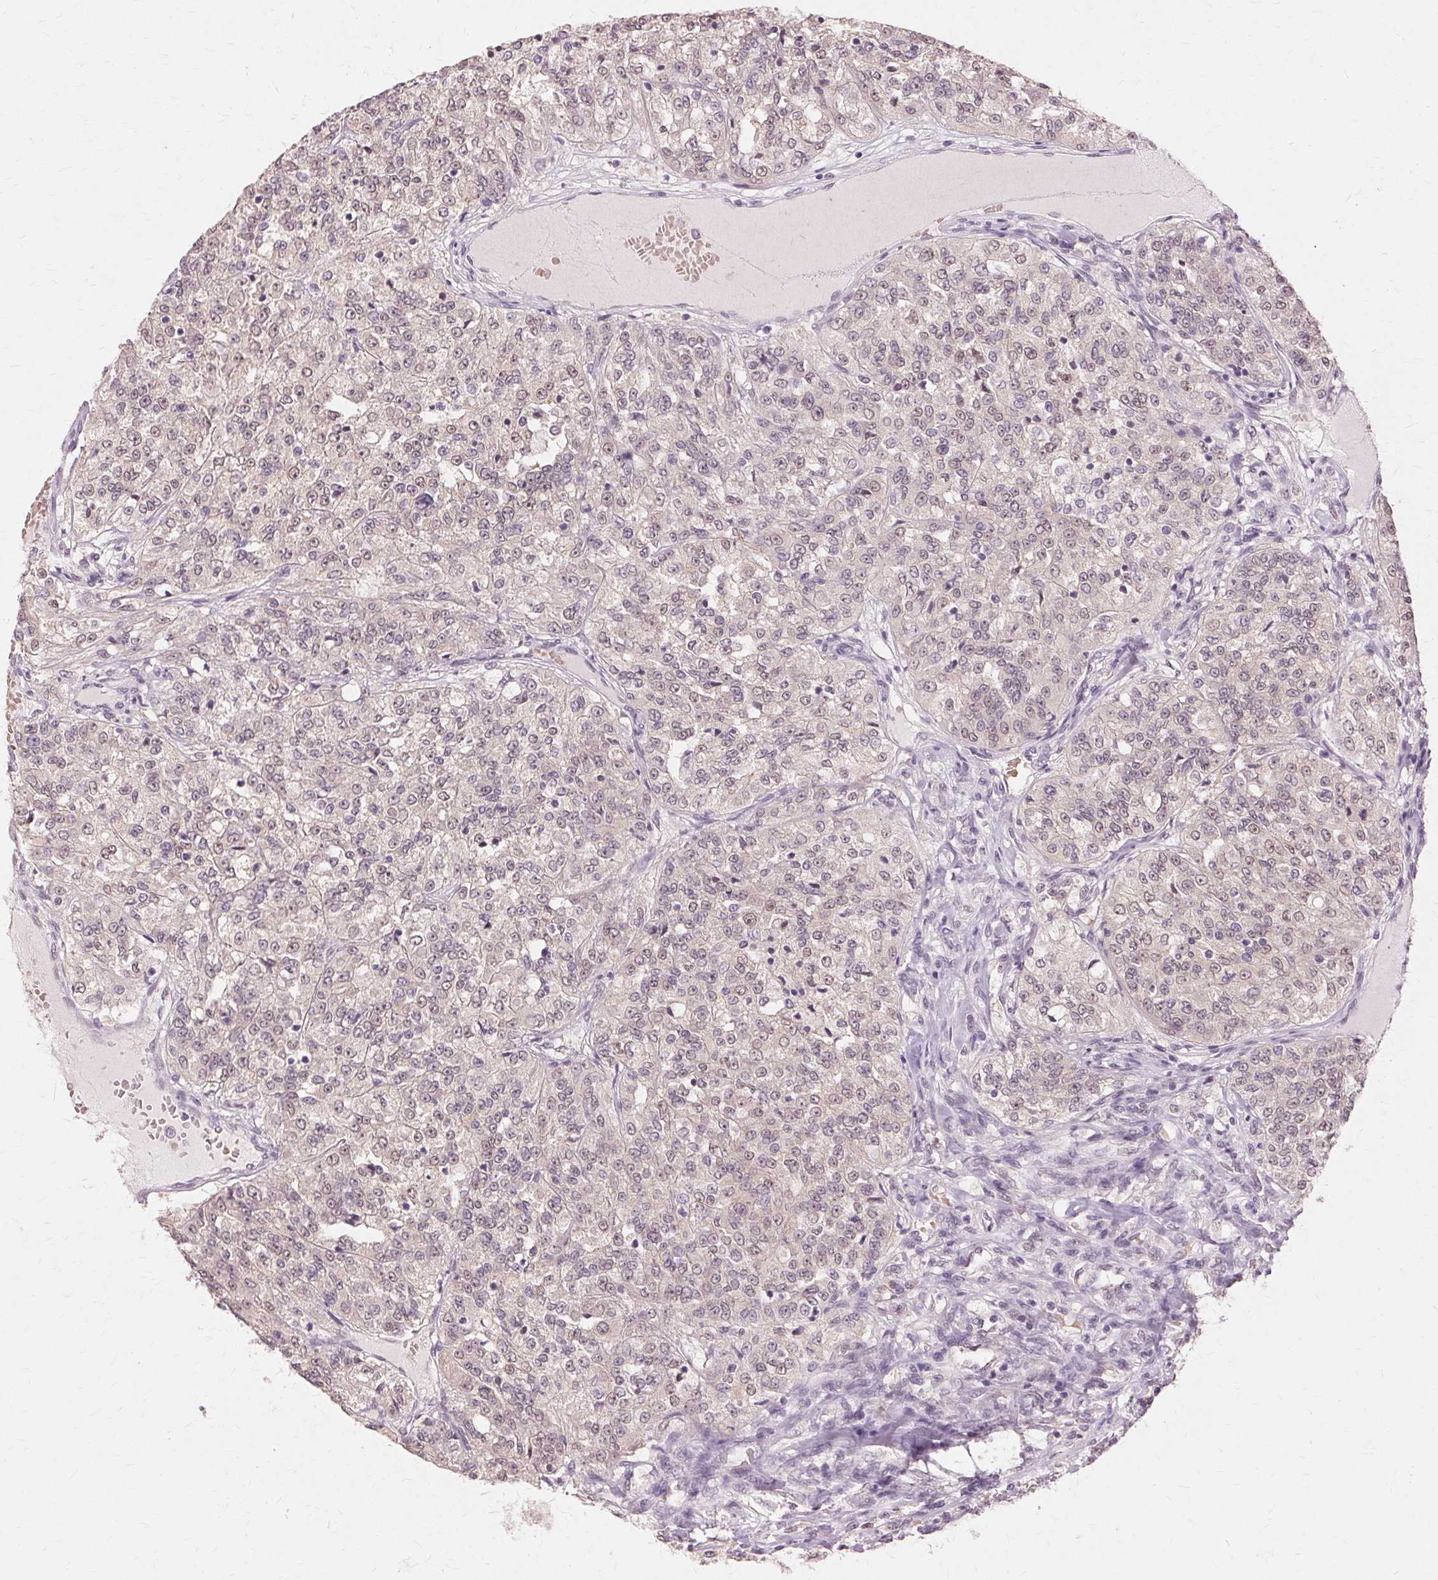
{"staining": {"intensity": "weak", "quantity": "25%-75%", "location": "nuclear"}, "tissue": "renal cancer", "cell_type": "Tumor cells", "image_type": "cancer", "snomed": [{"axis": "morphology", "description": "Adenocarcinoma, NOS"}, {"axis": "topography", "description": "Kidney"}], "caption": "A low amount of weak nuclear expression is seen in approximately 25%-75% of tumor cells in renal cancer (adenocarcinoma) tissue. (Brightfield microscopy of DAB IHC at high magnification).", "gene": "PRMT5", "patient": {"sex": "female", "age": 63}}